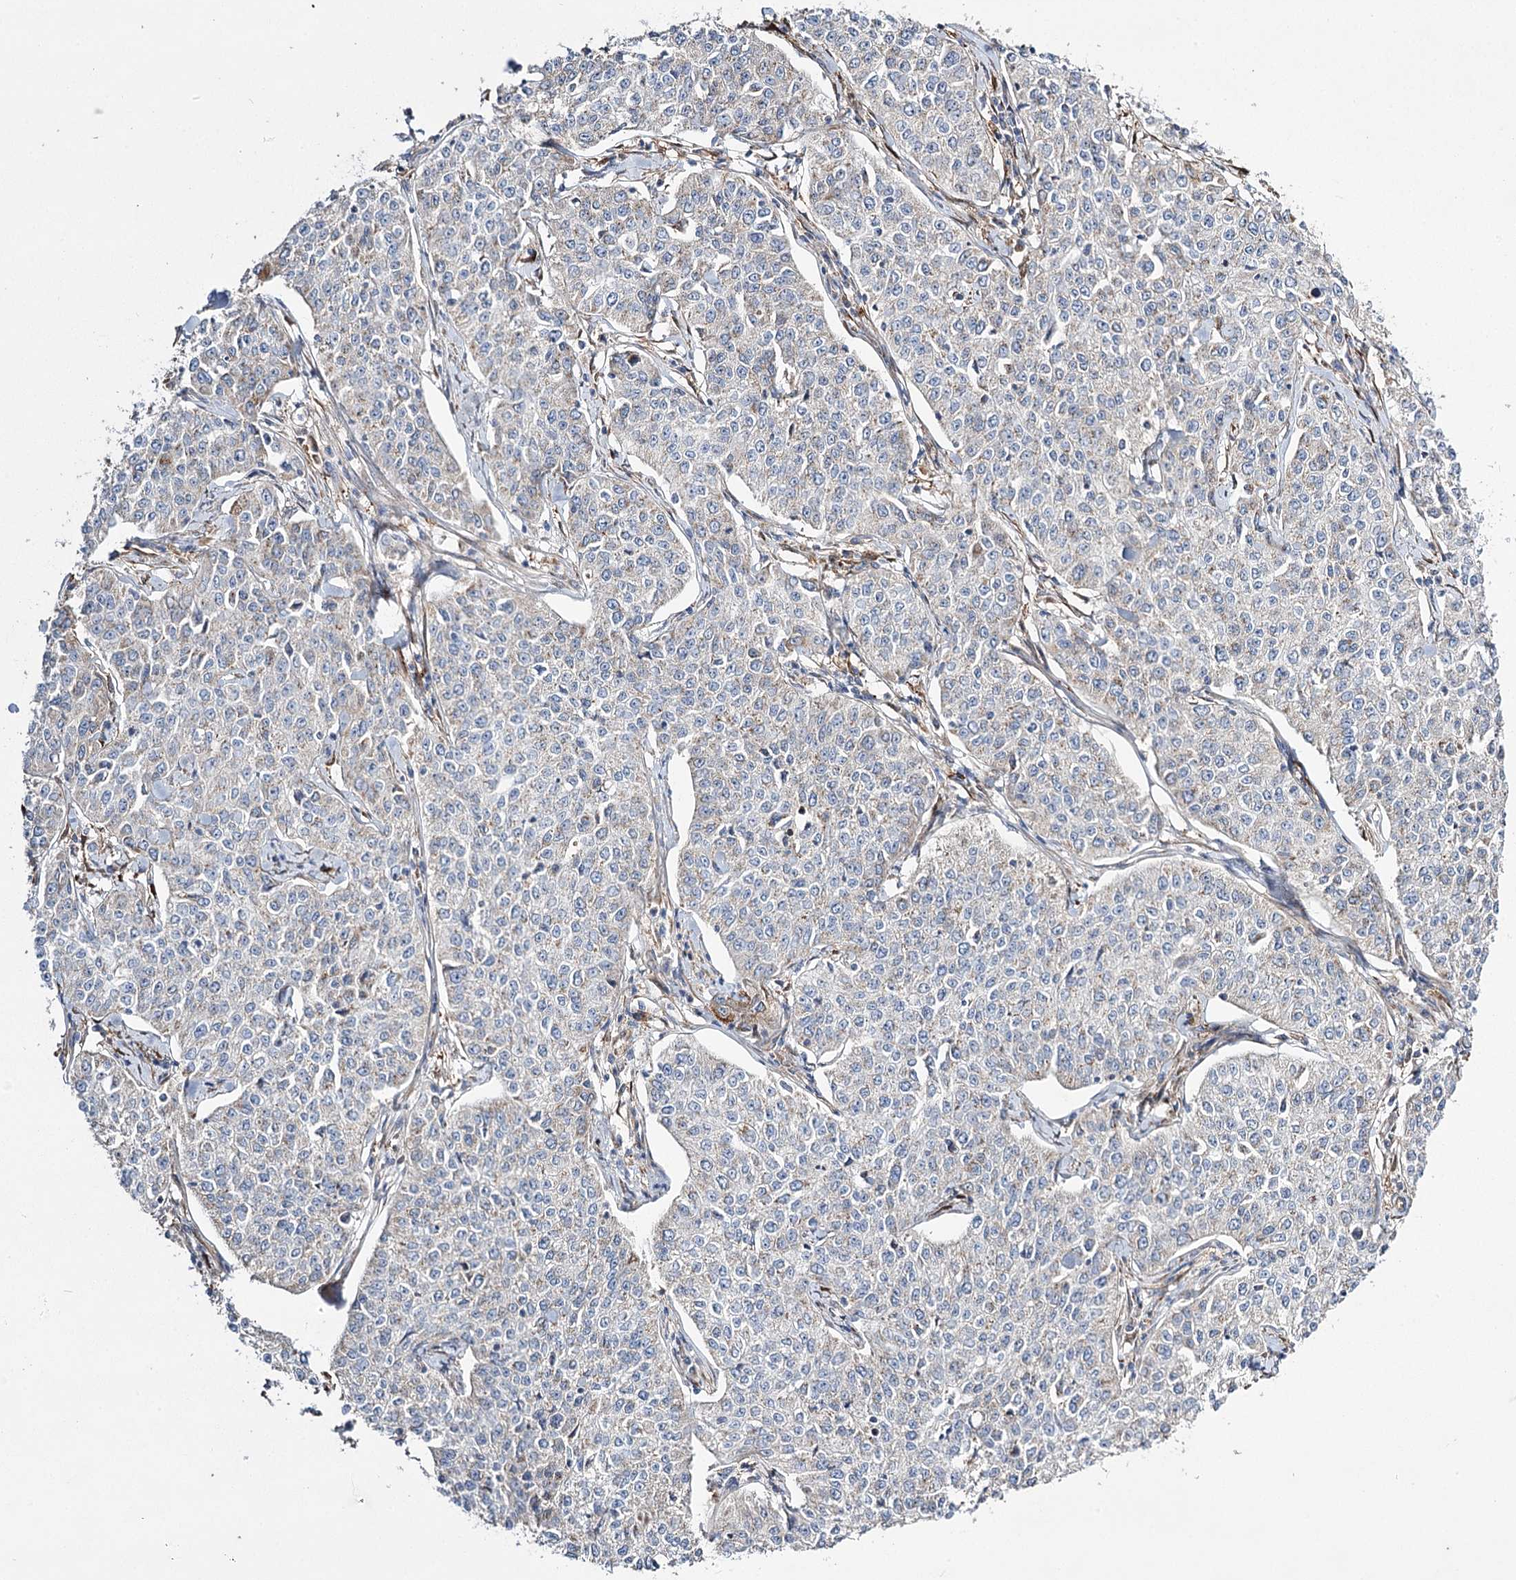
{"staining": {"intensity": "negative", "quantity": "none", "location": "none"}, "tissue": "cervical cancer", "cell_type": "Tumor cells", "image_type": "cancer", "snomed": [{"axis": "morphology", "description": "Squamous cell carcinoma, NOS"}, {"axis": "topography", "description": "Cervix"}], "caption": "Immunohistochemical staining of human cervical cancer shows no significant expression in tumor cells.", "gene": "RMDN2", "patient": {"sex": "female", "age": 35}}